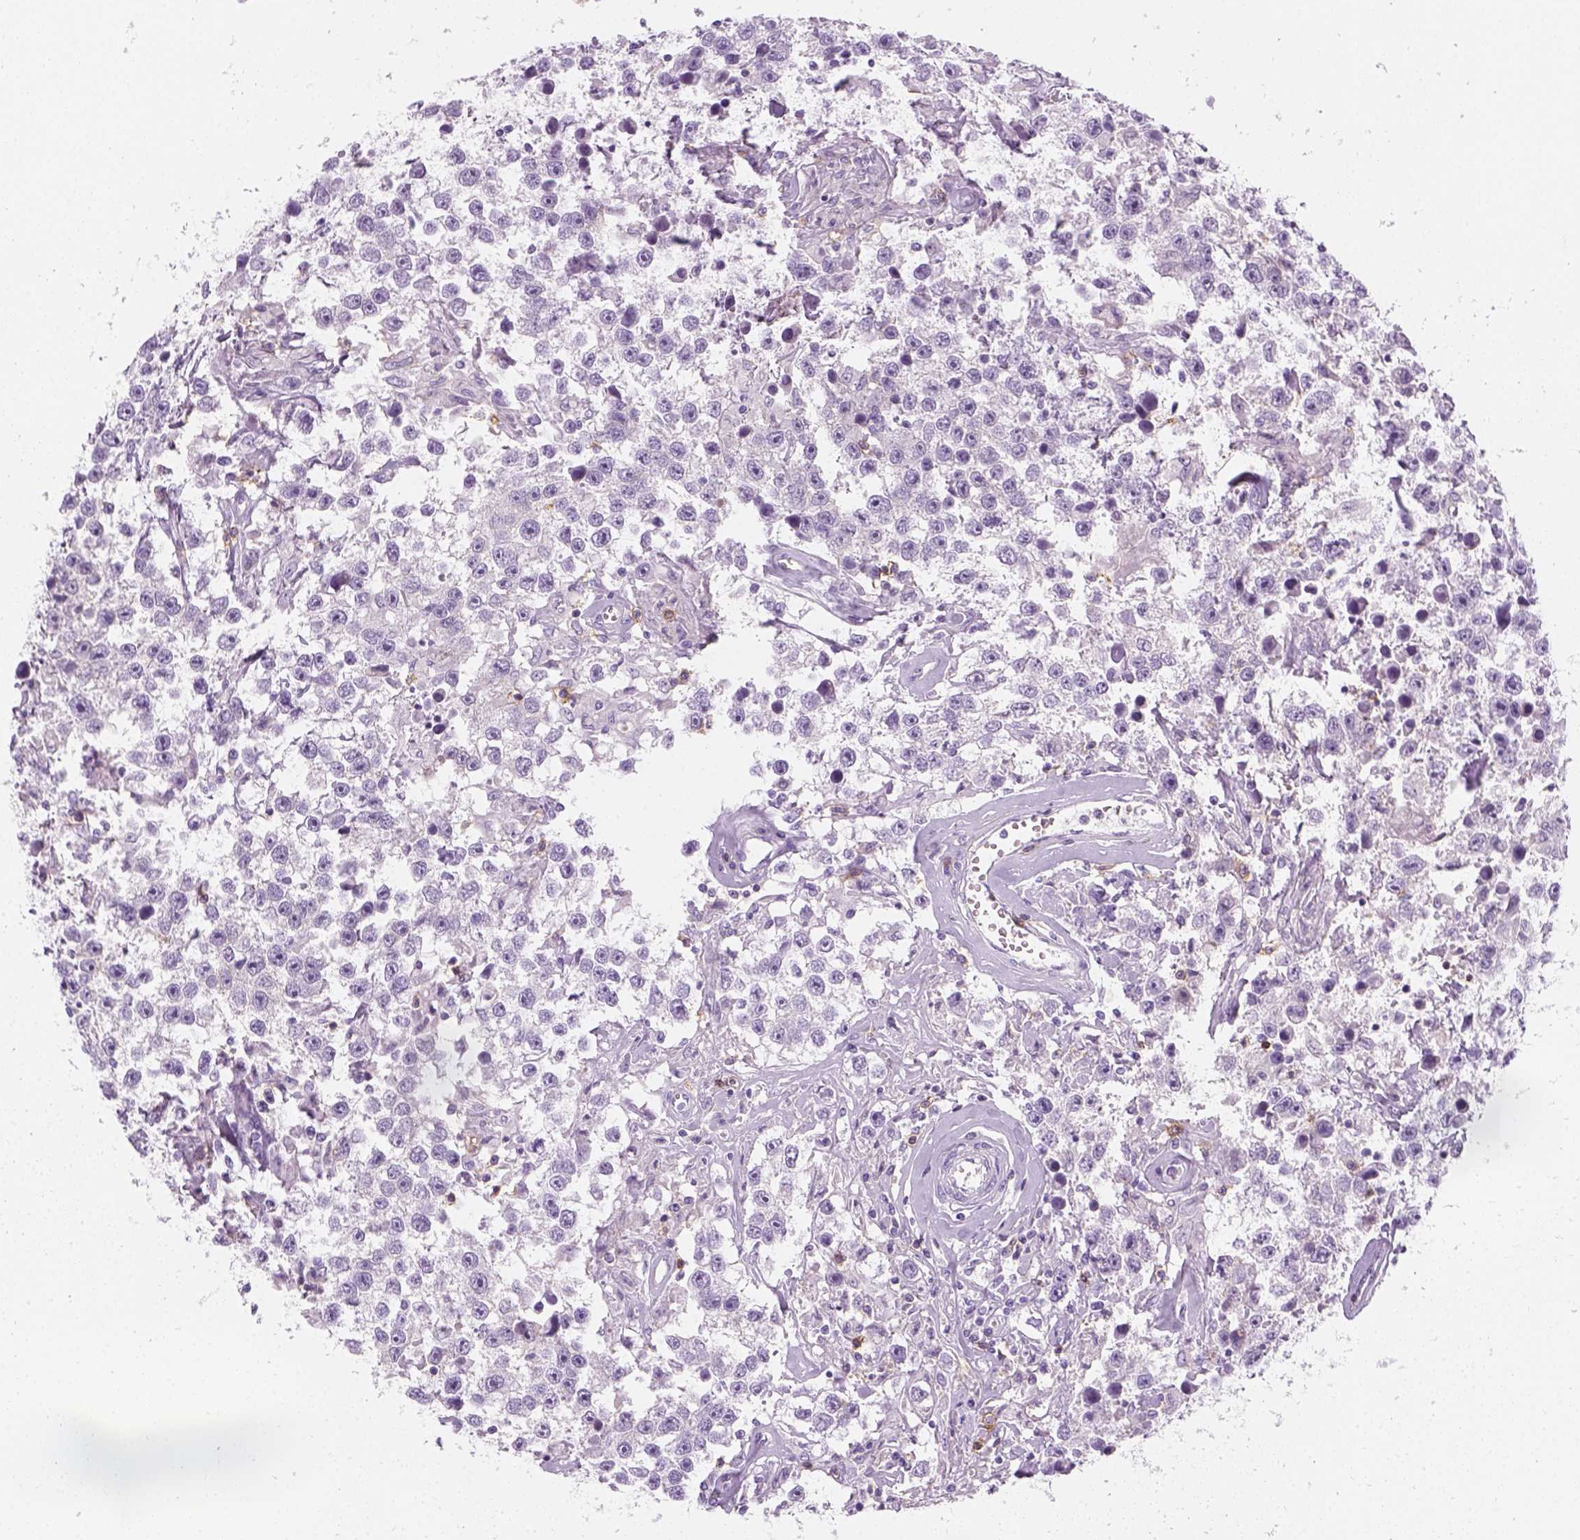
{"staining": {"intensity": "negative", "quantity": "none", "location": "none"}, "tissue": "testis cancer", "cell_type": "Tumor cells", "image_type": "cancer", "snomed": [{"axis": "morphology", "description": "Seminoma, NOS"}, {"axis": "topography", "description": "Testis"}], "caption": "High magnification brightfield microscopy of testis cancer stained with DAB (brown) and counterstained with hematoxylin (blue): tumor cells show no significant staining.", "gene": "AQP3", "patient": {"sex": "male", "age": 43}}